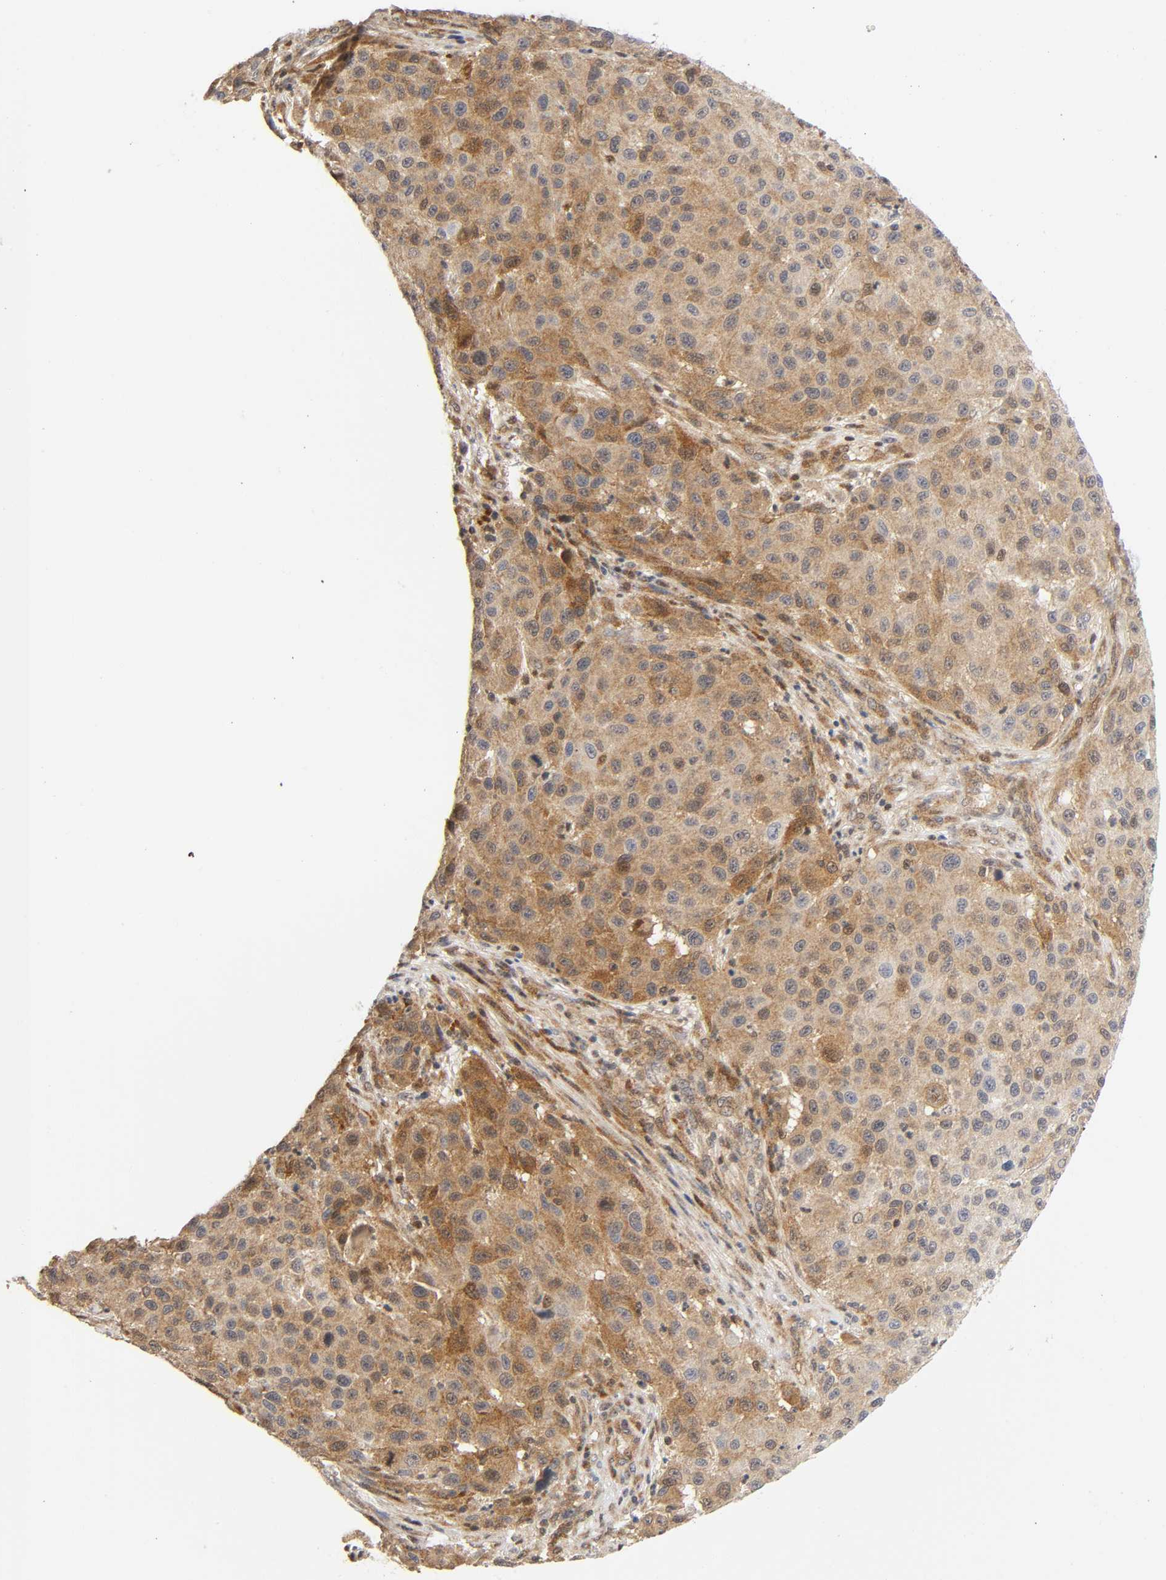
{"staining": {"intensity": "moderate", "quantity": ">75%", "location": "cytoplasmic/membranous,nuclear"}, "tissue": "melanoma", "cell_type": "Tumor cells", "image_type": "cancer", "snomed": [{"axis": "morphology", "description": "Malignant melanoma, Metastatic site"}, {"axis": "topography", "description": "Lymph node"}], "caption": "Protein staining shows moderate cytoplasmic/membranous and nuclear expression in about >75% of tumor cells in melanoma.", "gene": "CASP9", "patient": {"sex": "male", "age": 61}}